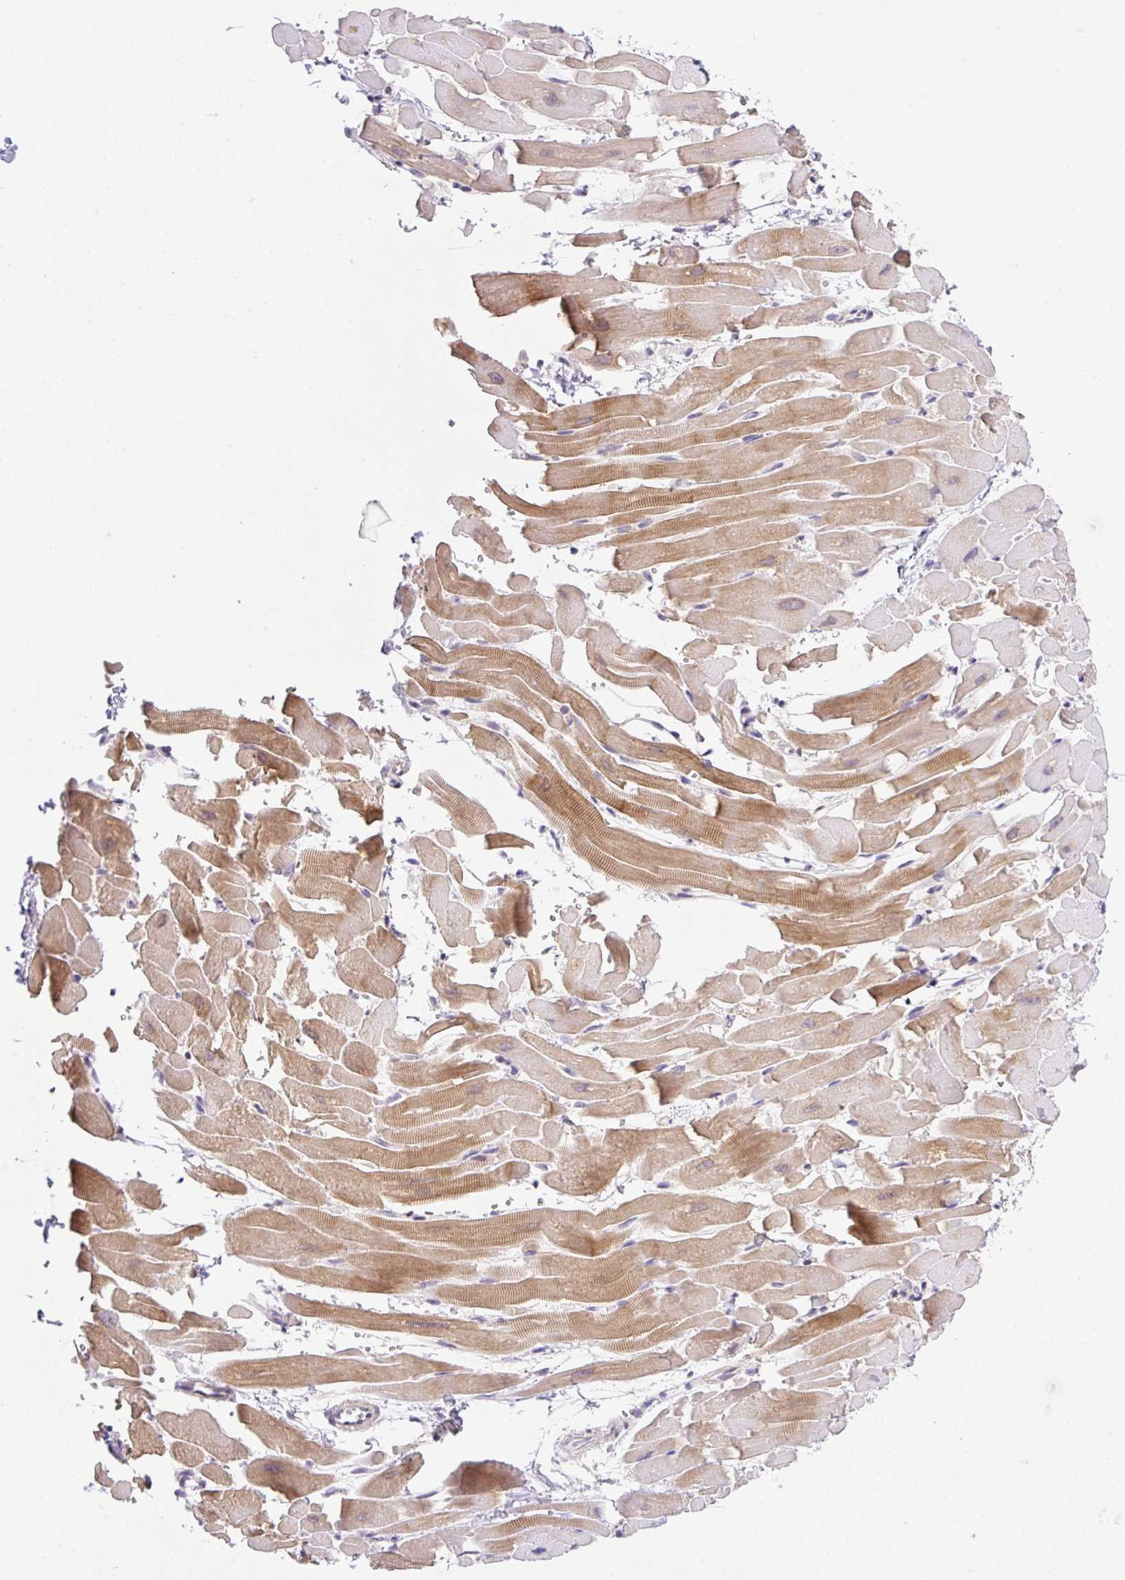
{"staining": {"intensity": "strong", "quantity": "25%-75%", "location": "cytoplasmic/membranous,nuclear"}, "tissue": "heart muscle", "cell_type": "Cardiomyocytes", "image_type": "normal", "snomed": [{"axis": "morphology", "description": "Normal tissue, NOS"}, {"axis": "topography", "description": "Heart"}], "caption": "Protein staining by immunohistochemistry displays strong cytoplasmic/membranous,nuclear expression in approximately 25%-75% of cardiomyocytes in unremarkable heart muscle. (Stains: DAB (3,3'-diaminobenzidine) in brown, nuclei in blue, Microscopy: brightfield microscopy at high magnification).", "gene": "CAMK2A", "patient": {"sex": "male", "age": 37}}